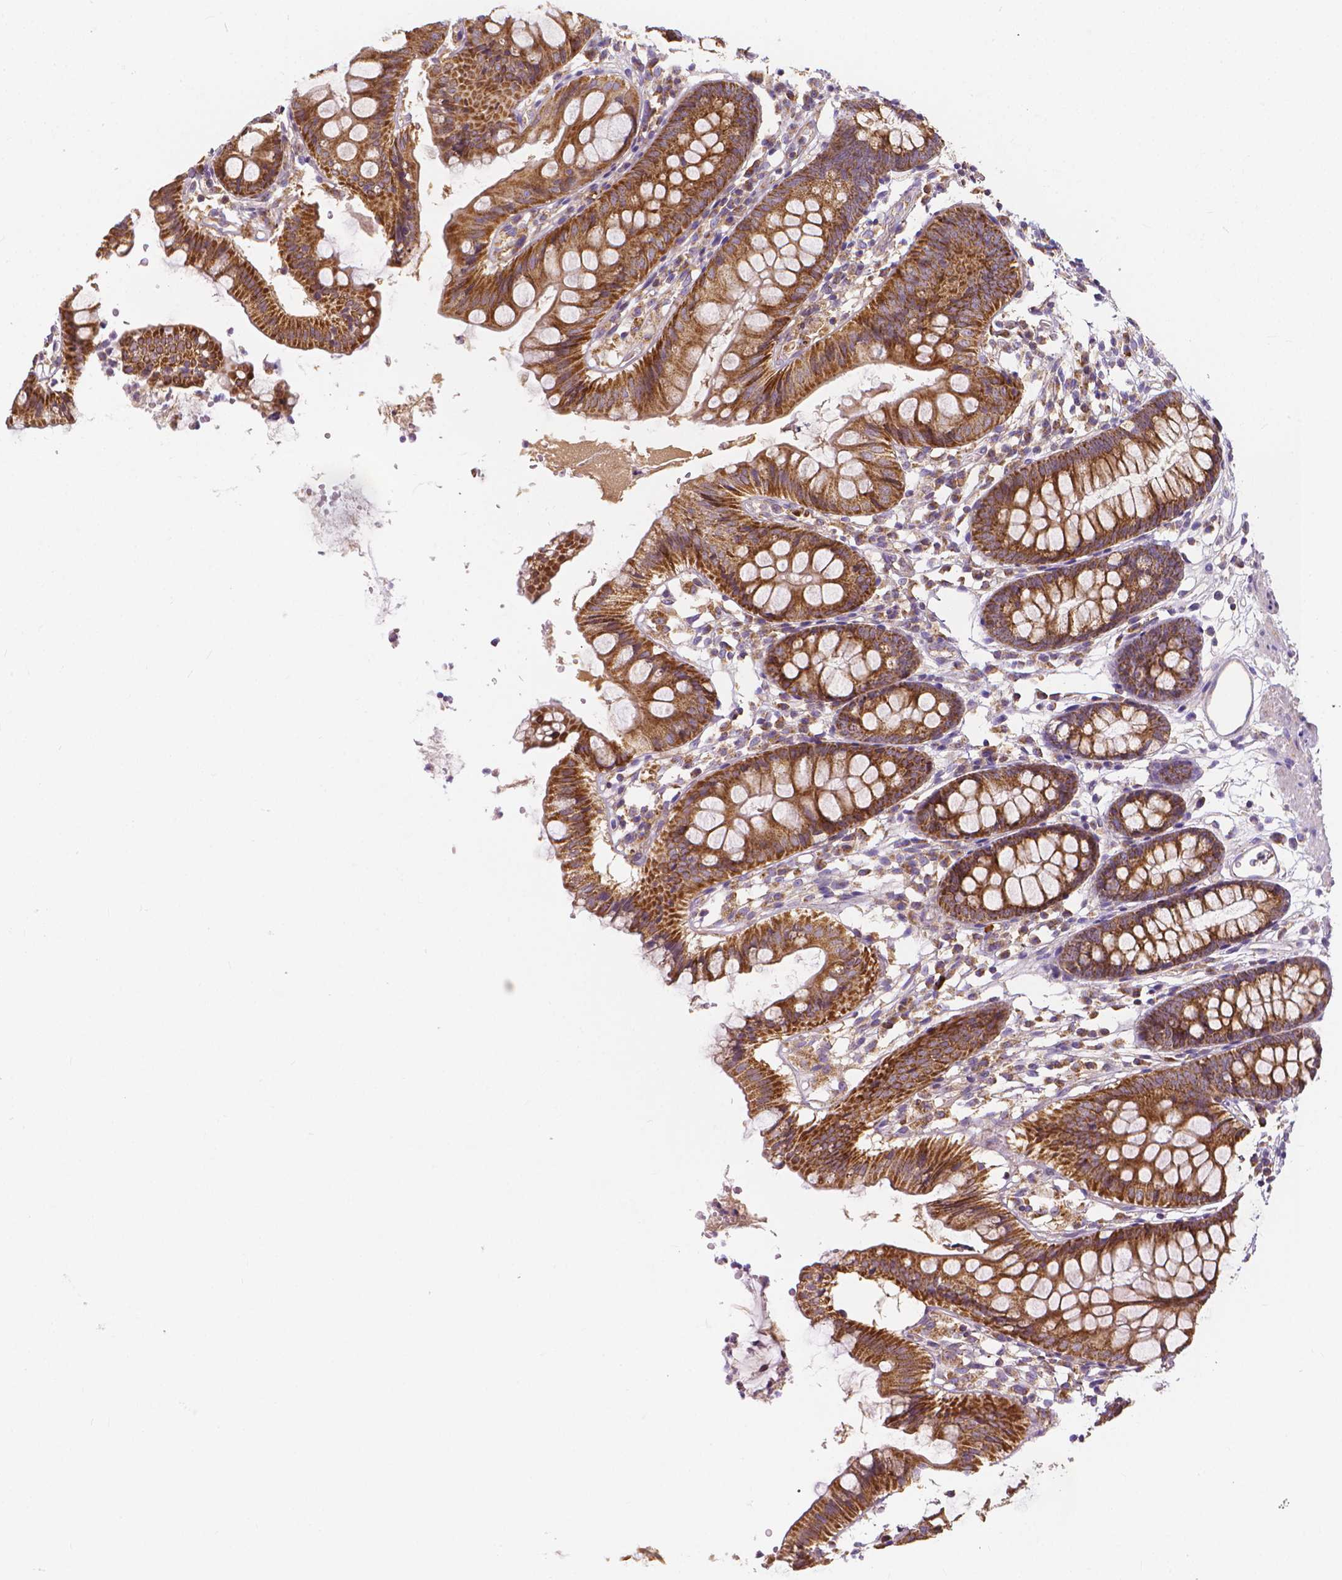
{"staining": {"intensity": "weak", "quantity": "25%-75%", "location": "cytoplasmic/membranous"}, "tissue": "colon", "cell_type": "Endothelial cells", "image_type": "normal", "snomed": [{"axis": "morphology", "description": "Normal tissue, NOS"}, {"axis": "topography", "description": "Colon"}], "caption": "A photomicrograph of human colon stained for a protein shows weak cytoplasmic/membranous brown staining in endothelial cells. The protein of interest is shown in brown color, while the nuclei are stained blue.", "gene": "SNCAIP", "patient": {"sex": "female", "age": 84}}